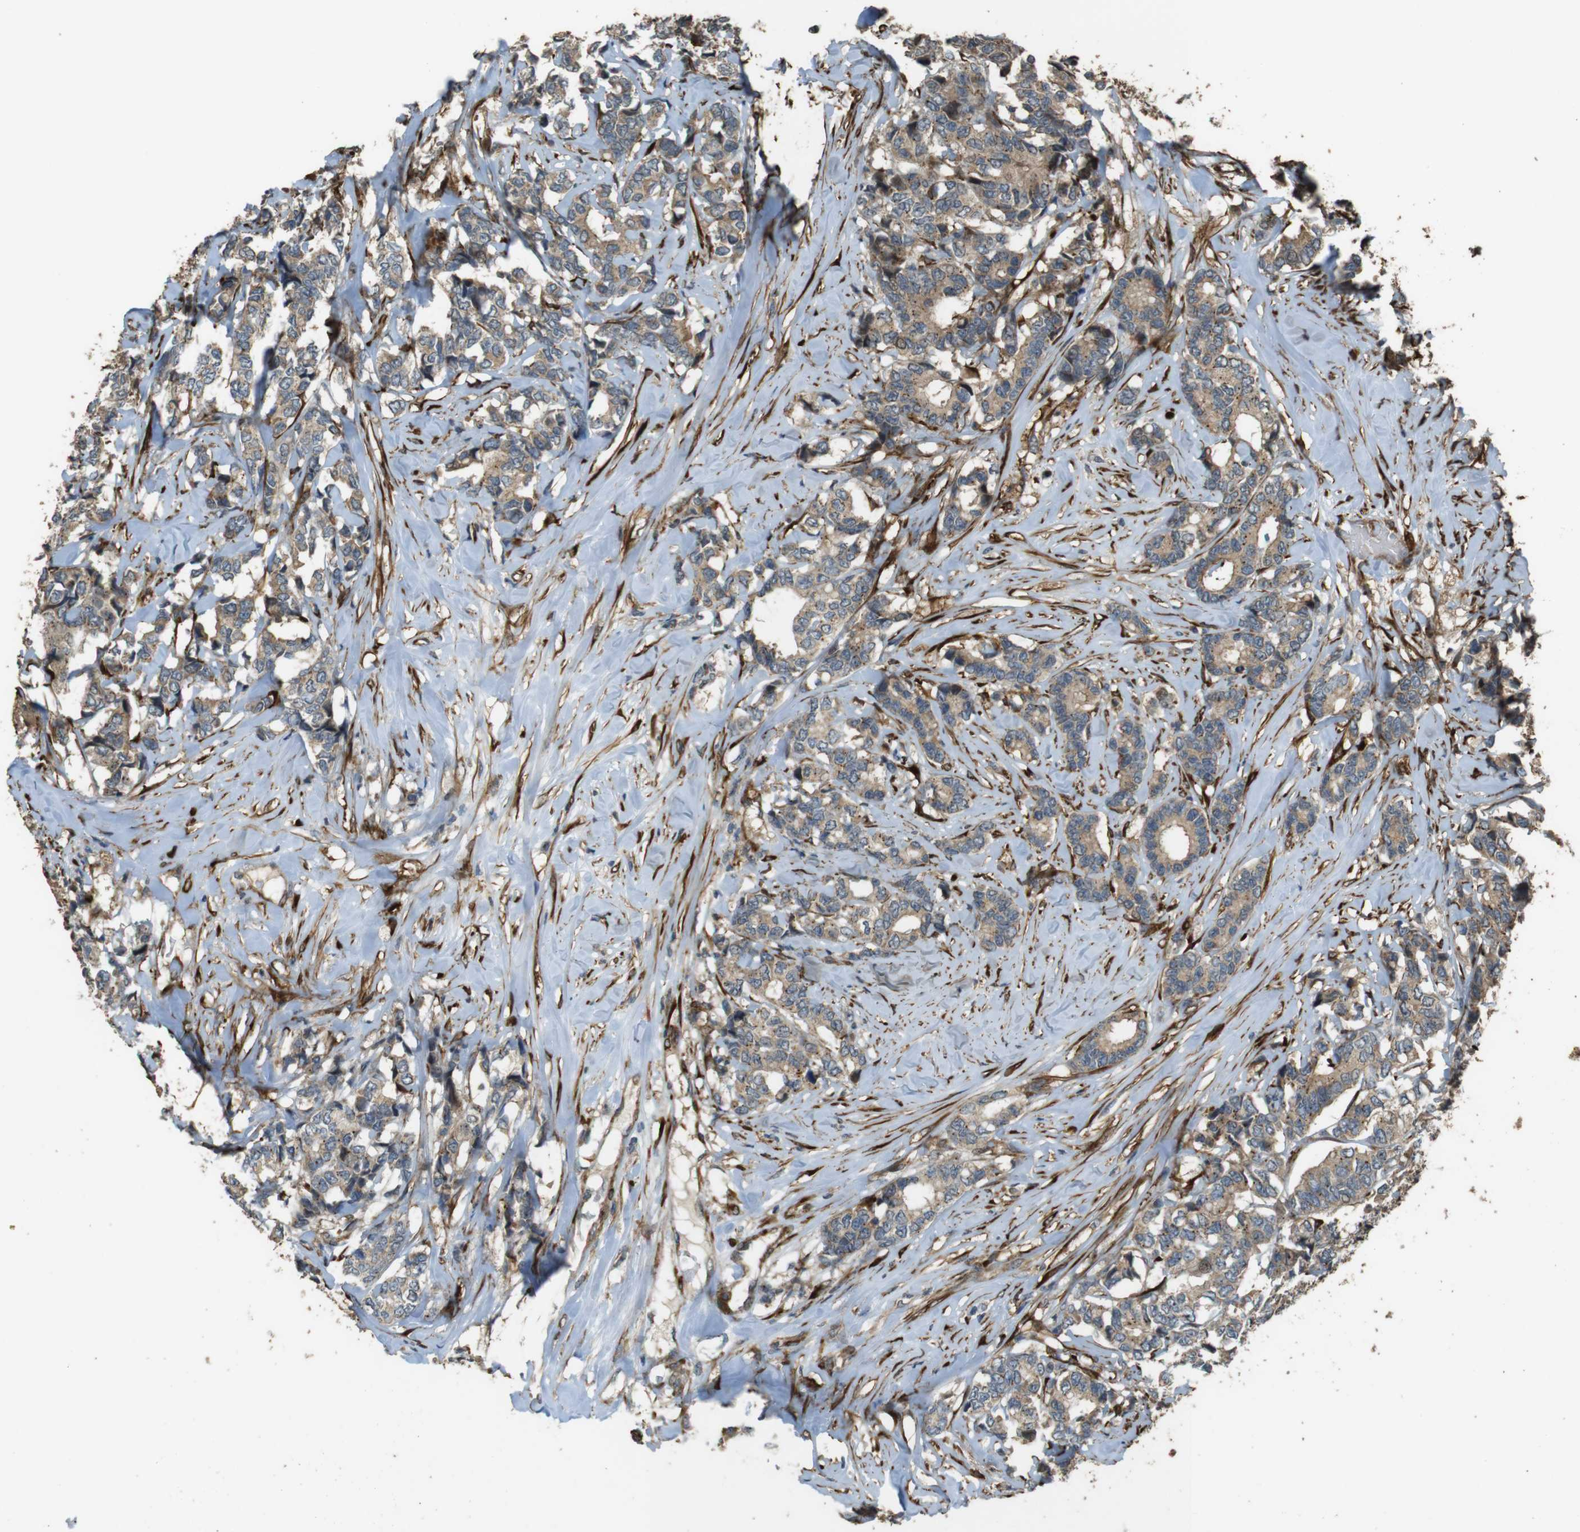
{"staining": {"intensity": "weak", "quantity": ">75%", "location": "cytoplasmic/membranous"}, "tissue": "breast cancer", "cell_type": "Tumor cells", "image_type": "cancer", "snomed": [{"axis": "morphology", "description": "Duct carcinoma"}, {"axis": "topography", "description": "Breast"}], "caption": "Immunohistochemistry of breast cancer shows low levels of weak cytoplasmic/membranous staining in approximately >75% of tumor cells. The staining is performed using DAB brown chromogen to label protein expression. The nuclei are counter-stained blue using hematoxylin.", "gene": "MSRB3", "patient": {"sex": "female", "age": 87}}